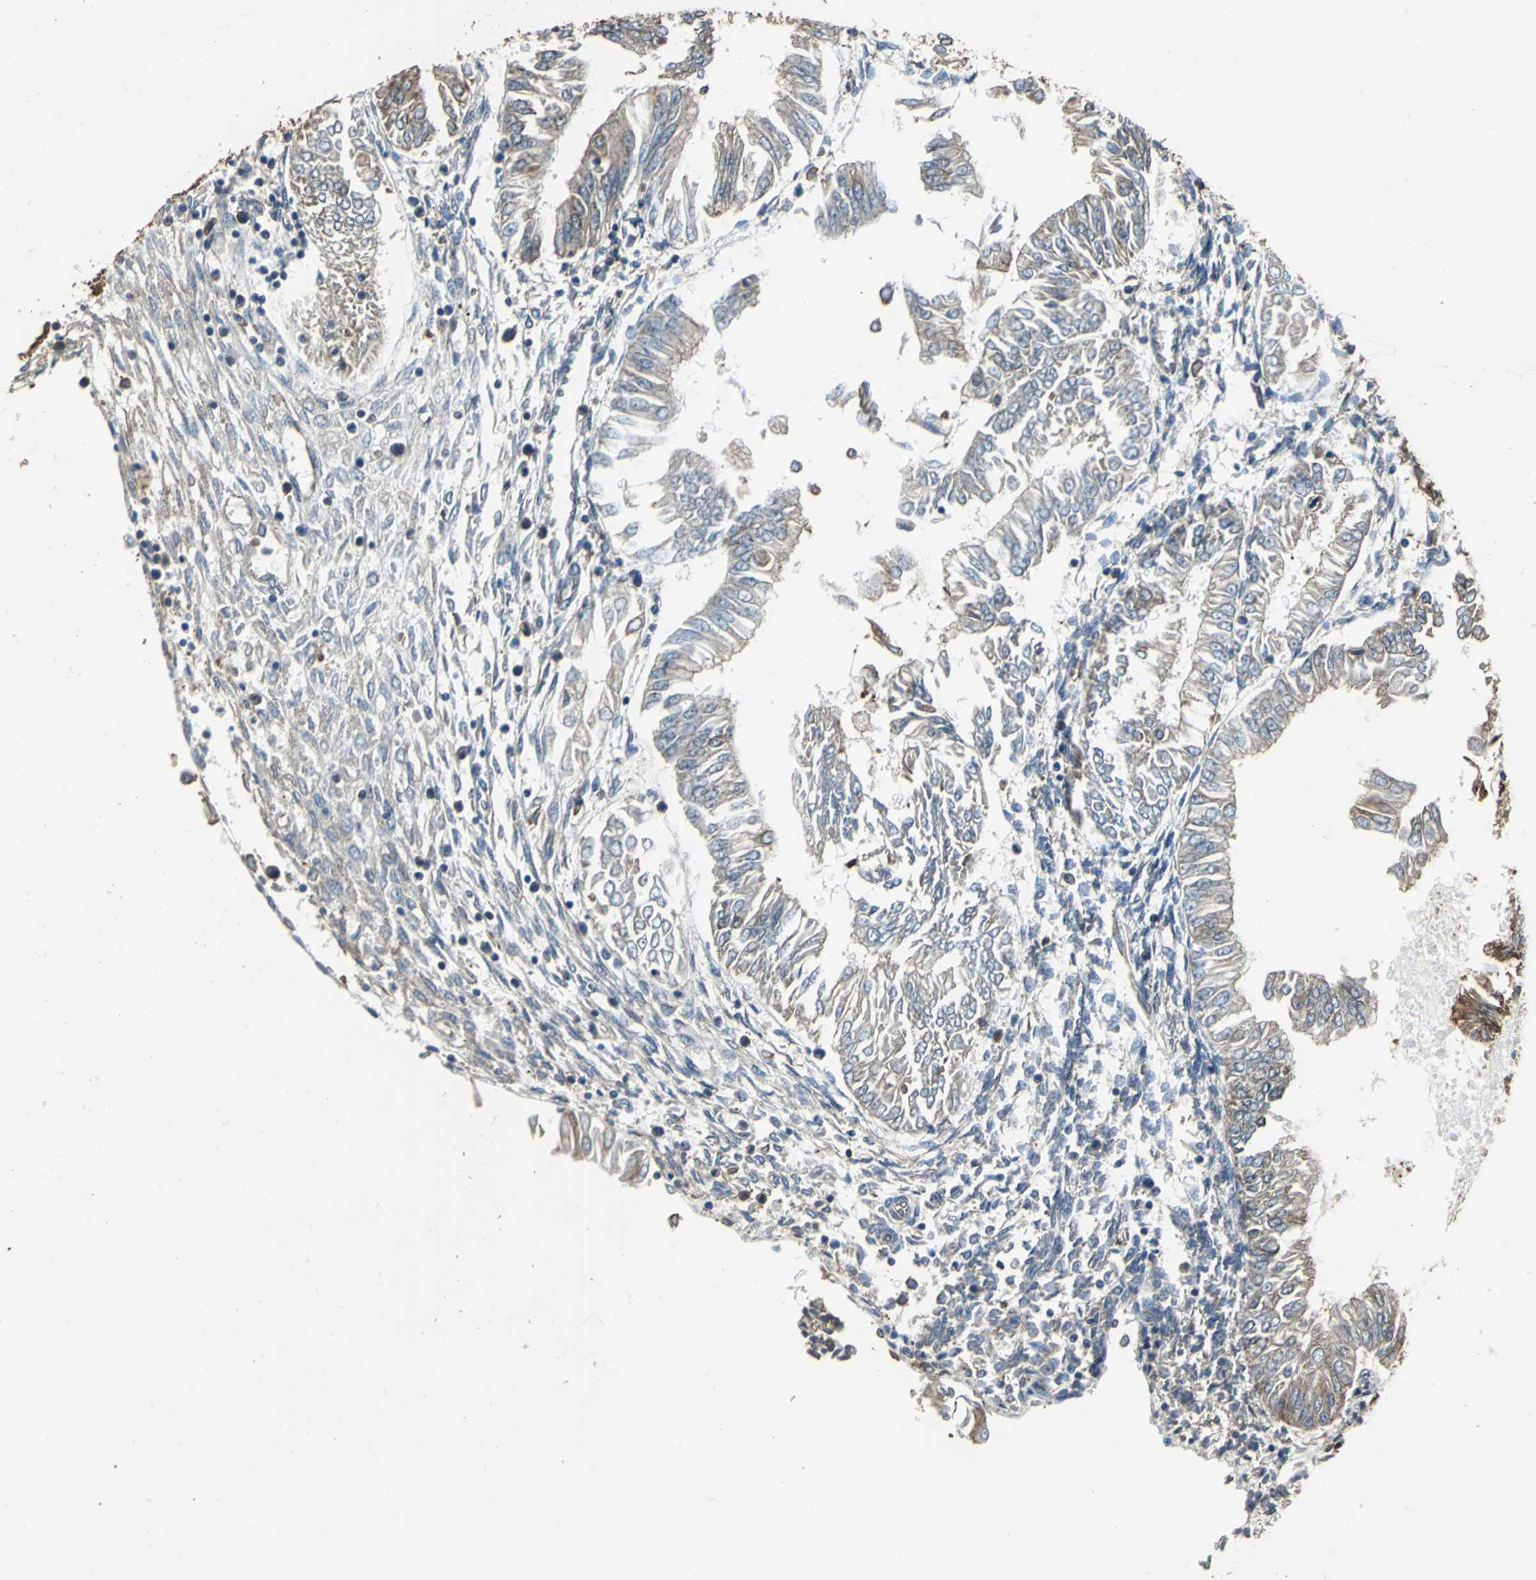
{"staining": {"intensity": "strong", "quantity": ">75%", "location": "cytoplasmic/membranous"}, "tissue": "endometrial cancer", "cell_type": "Tumor cells", "image_type": "cancer", "snomed": [{"axis": "morphology", "description": "Adenocarcinoma, NOS"}, {"axis": "topography", "description": "Endometrium"}], "caption": "Immunohistochemistry of endometrial cancer shows high levels of strong cytoplasmic/membranous expression in about >75% of tumor cells.", "gene": "GPANK1", "patient": {"sex": "female", "age": 53}}